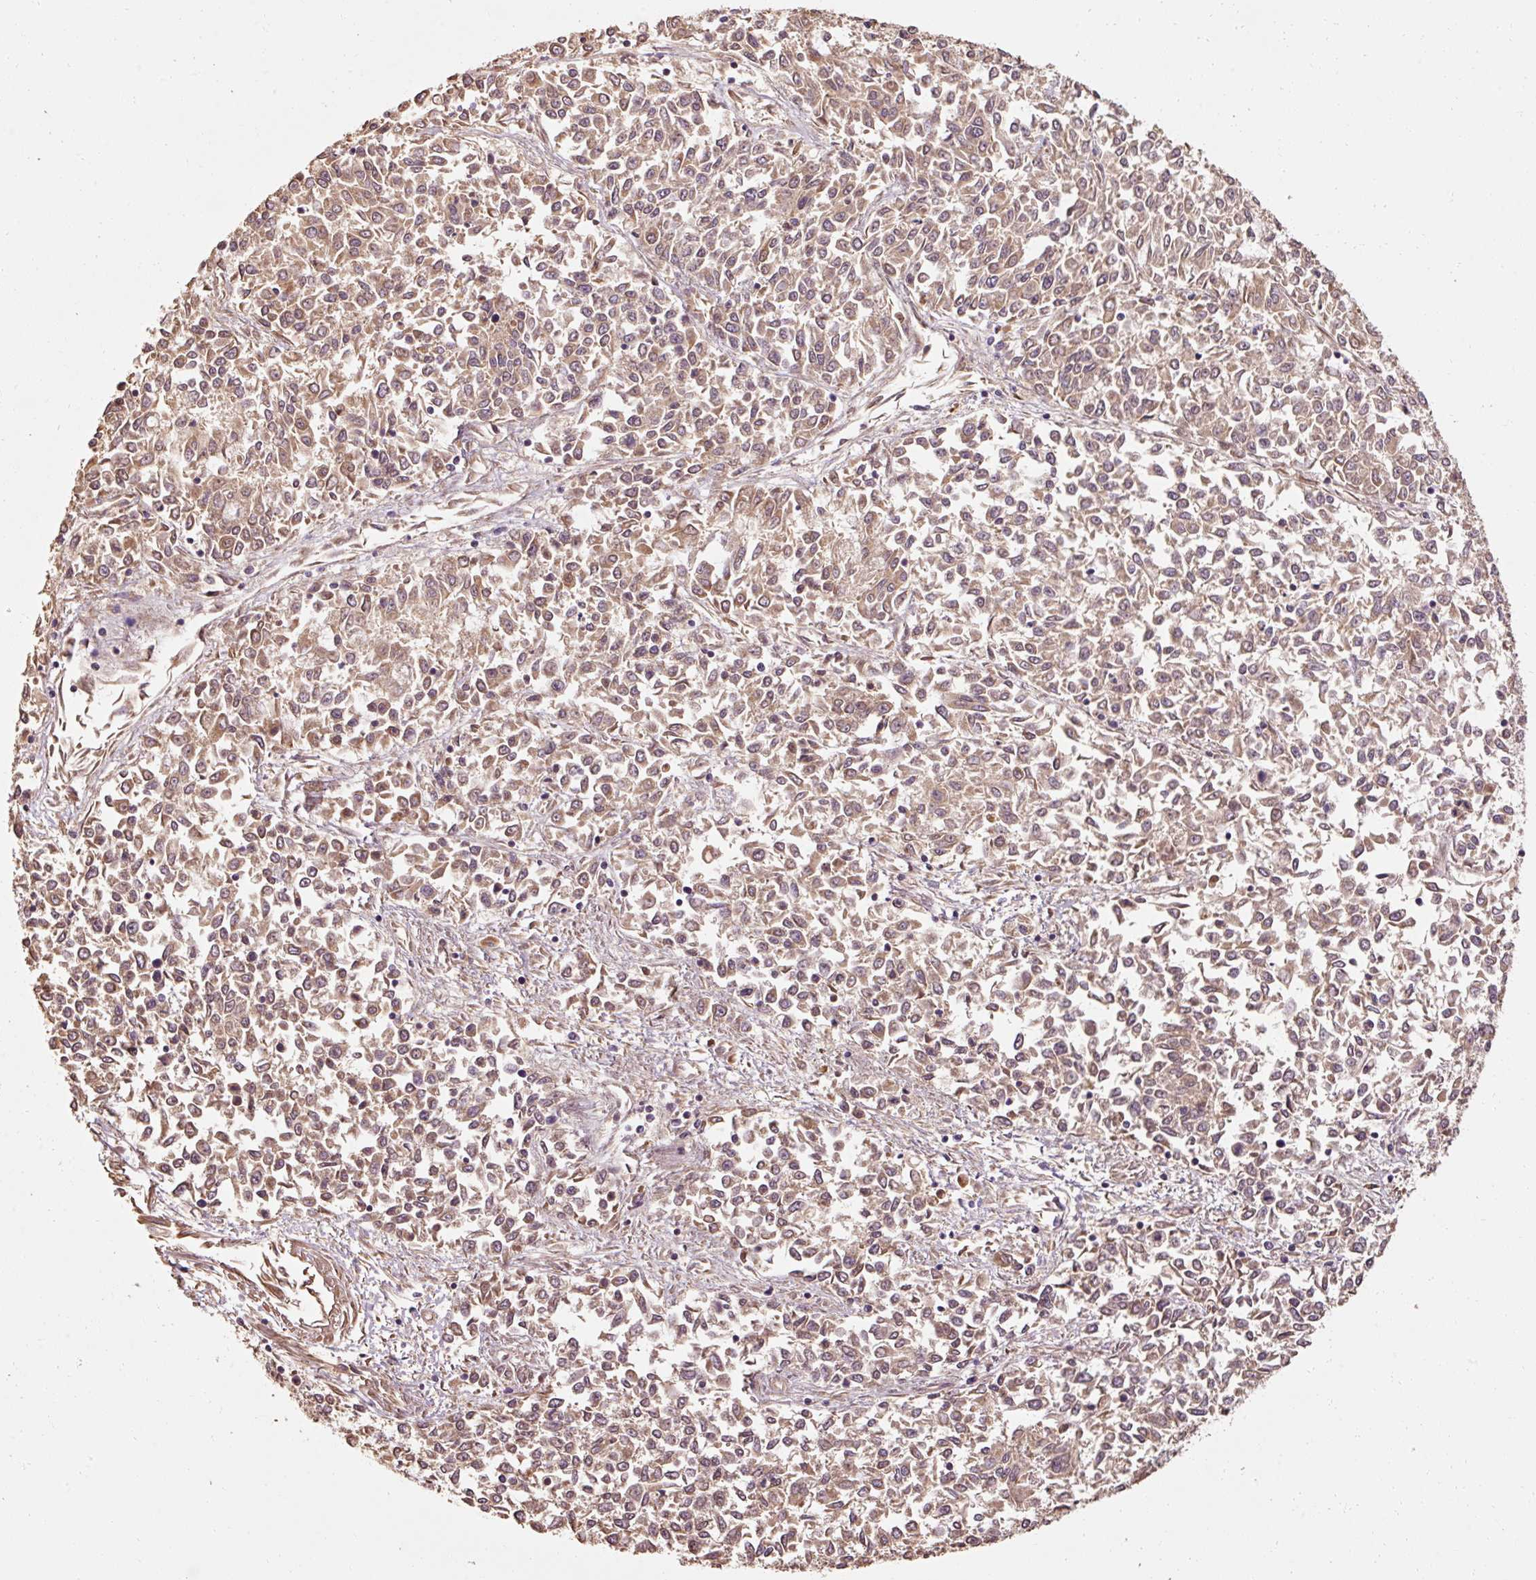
{"staining": {"intensity": "moderate", "quantity": "25%-75%", "location": "cytoplasmic/membranous"}, "tissue": "endometrial cancer", "cell_type": "Tumor cells", "image_type": "cancer", "snomed": [{"axis": "morphology", "description": "Adenocarcinoma, NOS"}, {"axis": "topography", "description": "Endometrium"}], "caption": "Immunohistochemistry (DAB) staining of human adenocarcinoma (endometrial) reveals moderate cytoplasmic/membranous protein positivity in approximately 25%-75% of tumor cells. (DAB (3,3'-diaminobenzidine) = brown stain, brightfield microscopy at high magnification).", "gene": "EFHC1", "patient": {"sex": "female", "age": 50}}